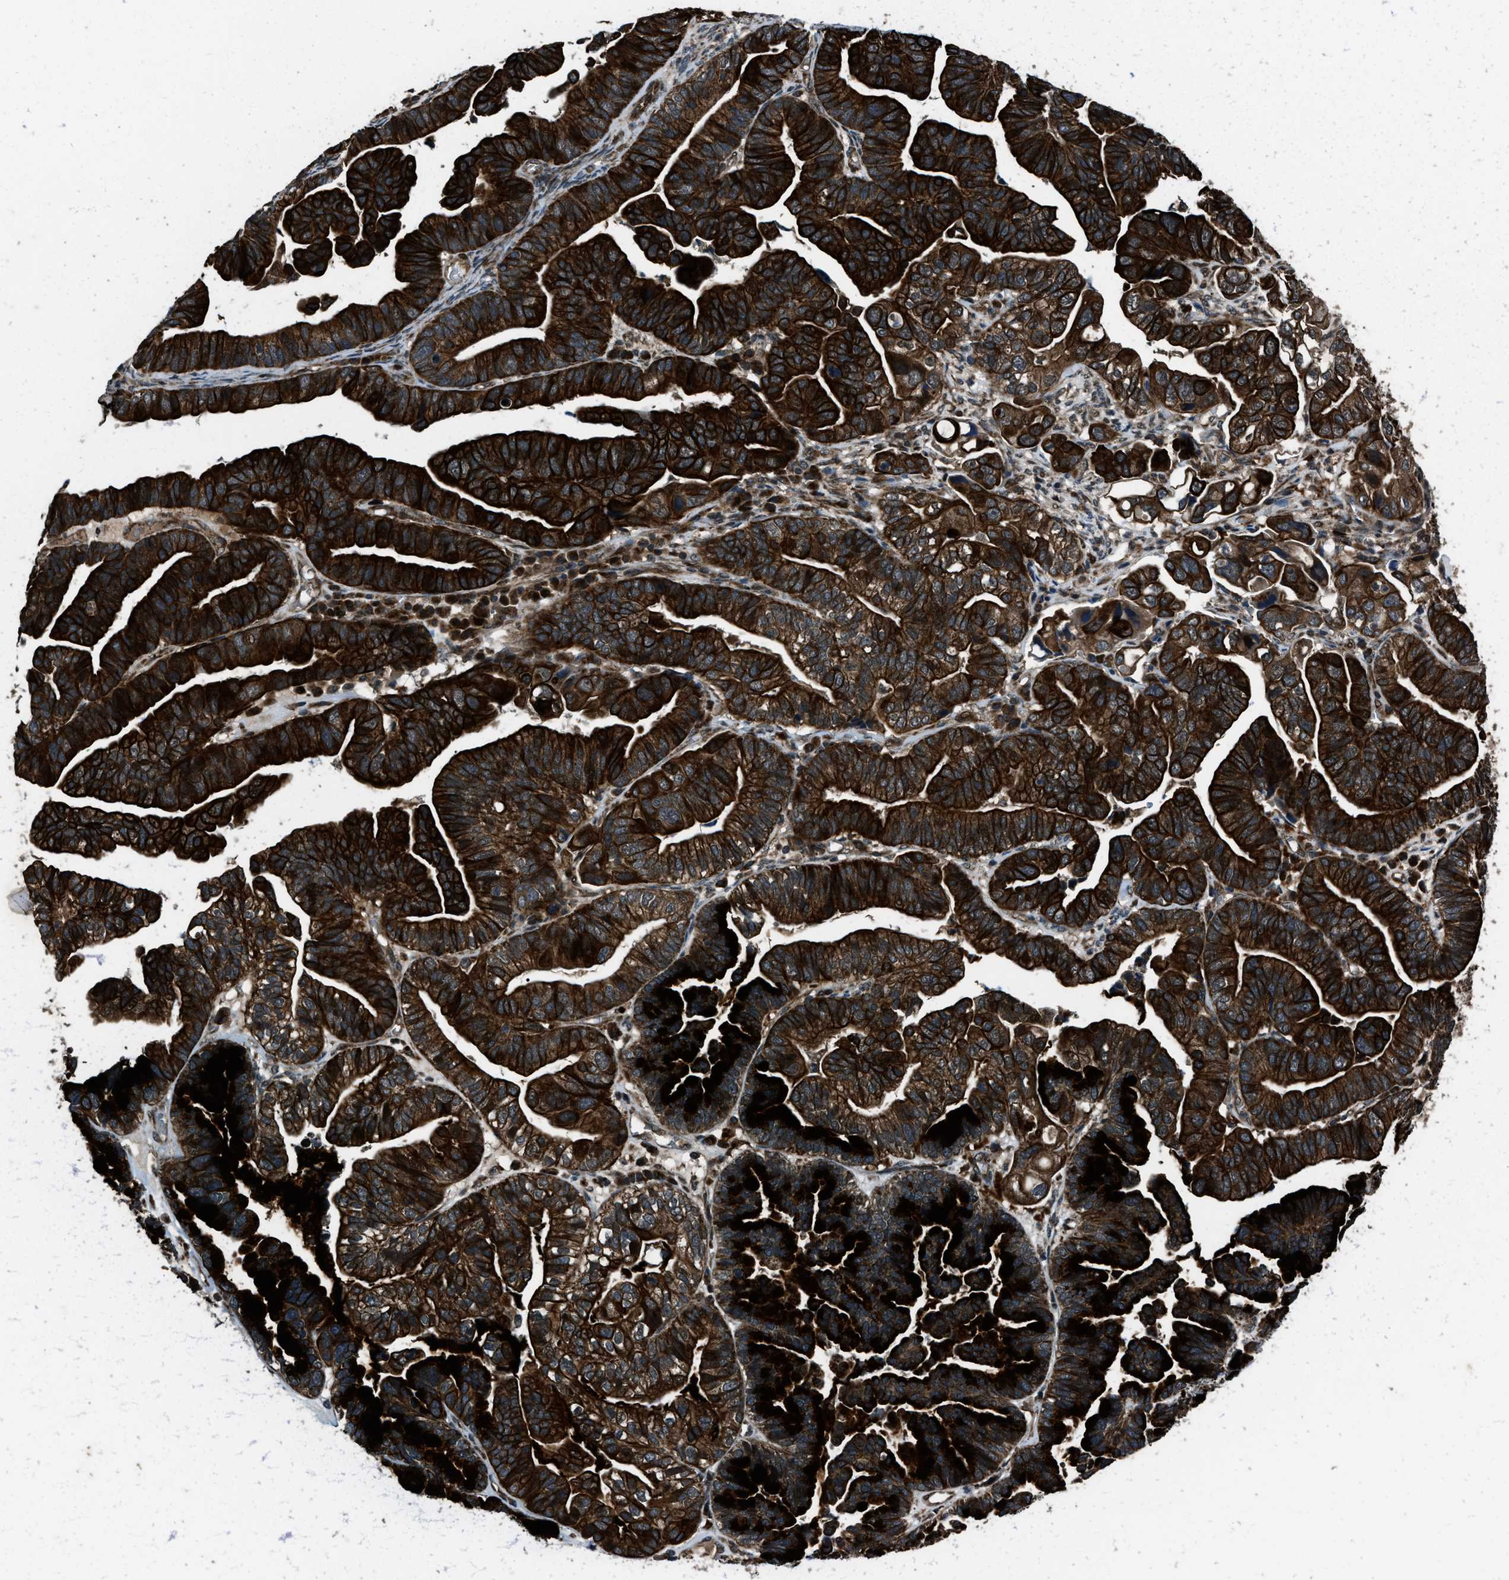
{"staining": {"intensity": "strong", "quantity": ">75%", "location": "cytoplasmic/membranous"}, "tissue": "ovarian cancer", "cell_type": "Tumor cells", "image_type": "cancer", "snomed": [{"axis": "morphology", "description": "Cystadenocarcinoma, serous, NOS"}, {"axis": "topography", "description": "Ovary"}], "caption": "High-magnification brightfield microscopy of ovarian cancer (serous cystadenocarcinoma) stained with DAB (3,3'-diaminobenzidine) (brown) and counterstained with hematoxylin (blue). tumor cells exhibit strong cytoplasmic/membranous expression is appreciated in about>75% of cells.", "gene": "IRAK4", "patient": {"sex": "female", "age": 56}}